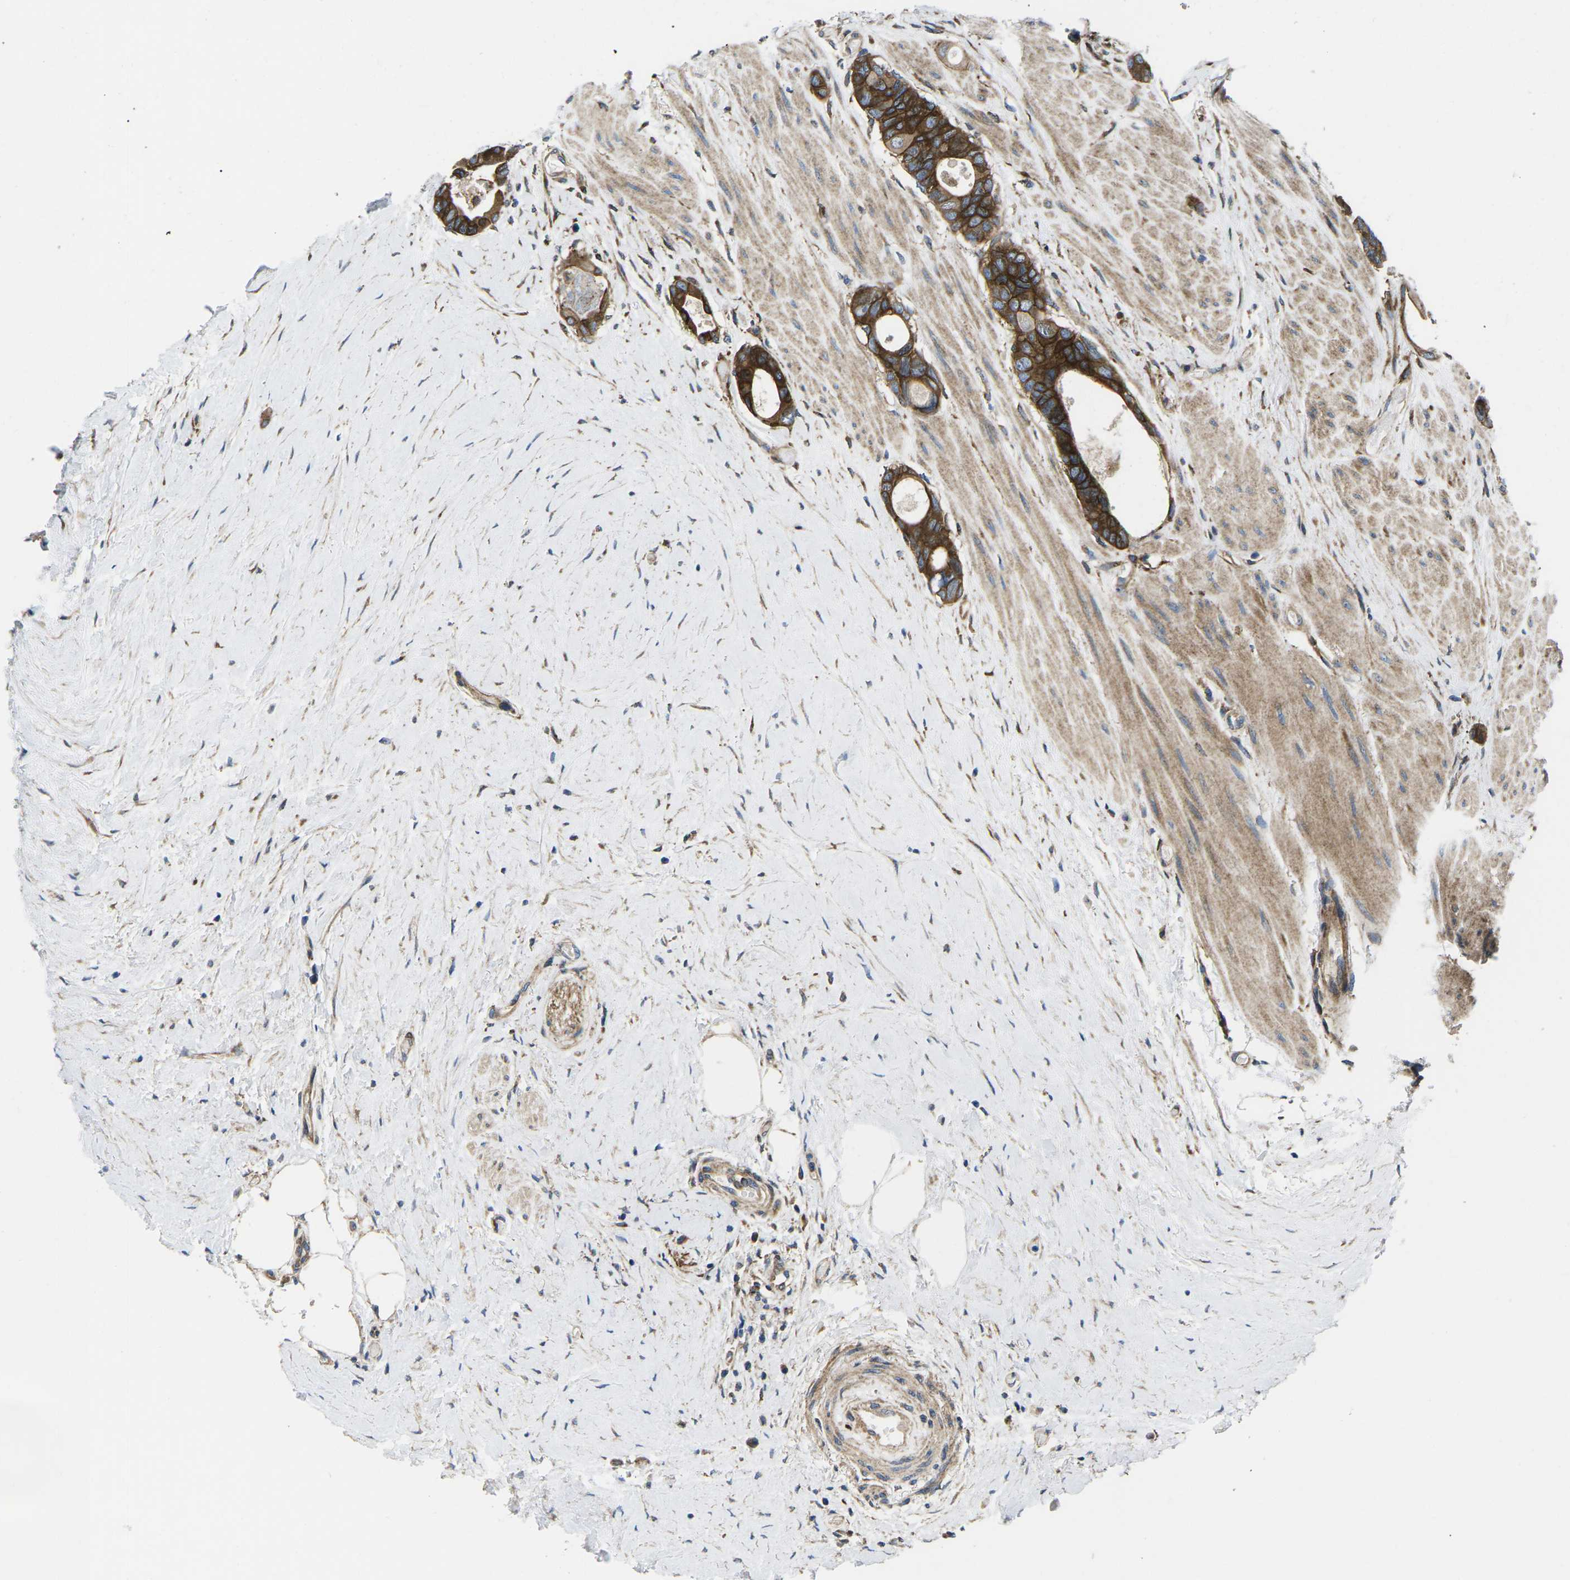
{"staining": {"intensity": "strong", "quantity": ">75%", "location": "cytoplasmic/membranous"}, "tissue": "colorectal cancer", "cell_type": "Tumor cells", "image_type": "cancer", "snomed": [{"axis": "morphology", "description": "Adenocarcinoma, NOS"}, {"axis": "topography", "description": "Rectum"}], "caption": "A brown stain highlights strong cytoplasmic/membranous positivity of a protein in human colorectal cancer (adenocarcinoma) tumor cells.", "gene": "DLG1", "patient": {"sex": "male", "age": 51}}